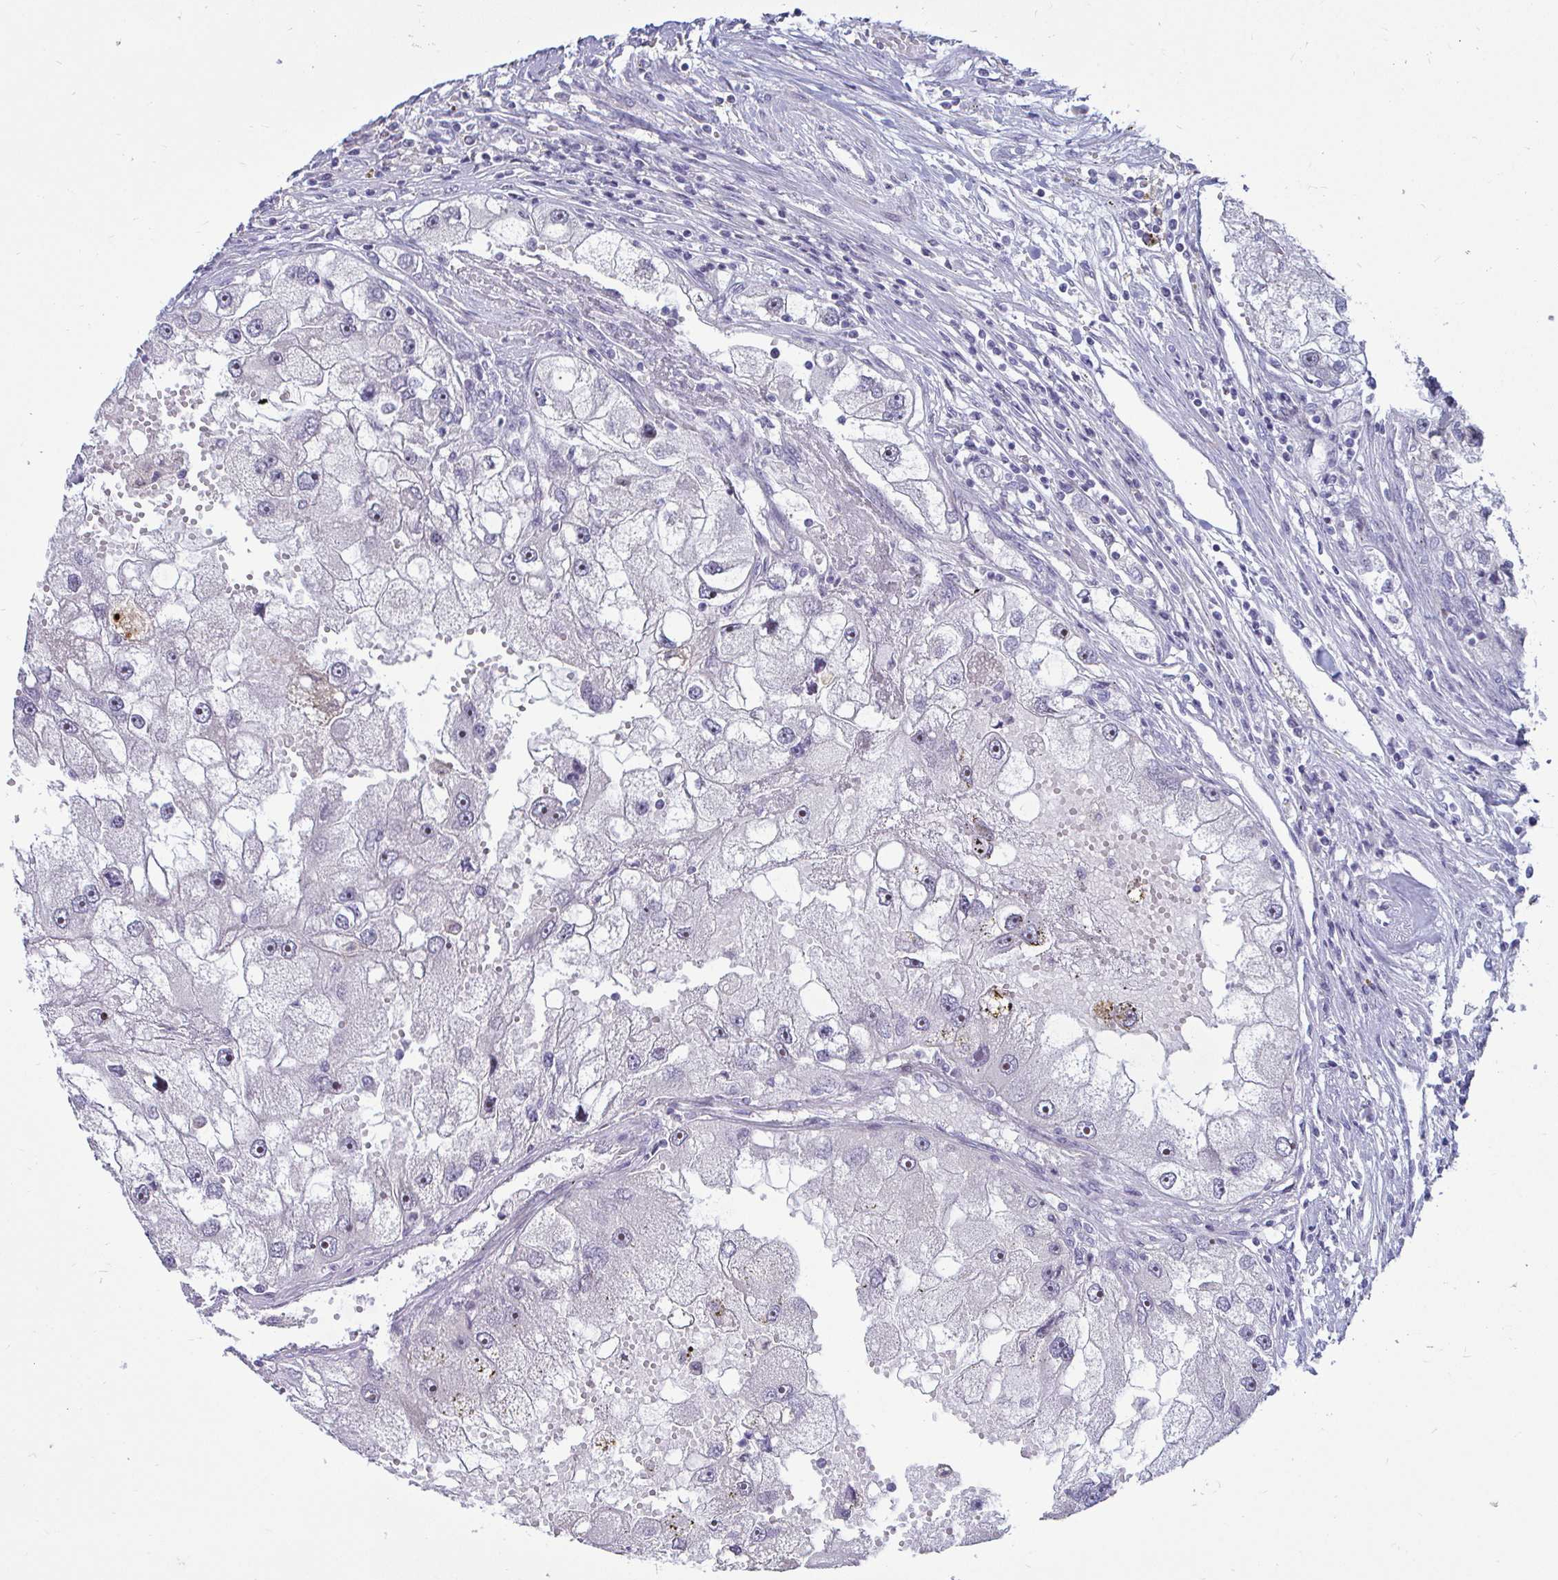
{"staining": {"intensity": "negative", "quantity": "none", "location": "none"}, "tissue": "renal cancer", "cell_type": "Tumor cells", "image_type": "cancer", "snomed": [{"axis": "morphology", "description": "Adenocarcinoma, NOS"}, {"axis": "topography", "description": "Kidney"}], "caption": "Protein analysis of renal cancer reveals no significant expression in tumor cells.", "gene": "GSTM1", "patient": {"sex": "male", "age": 63}}